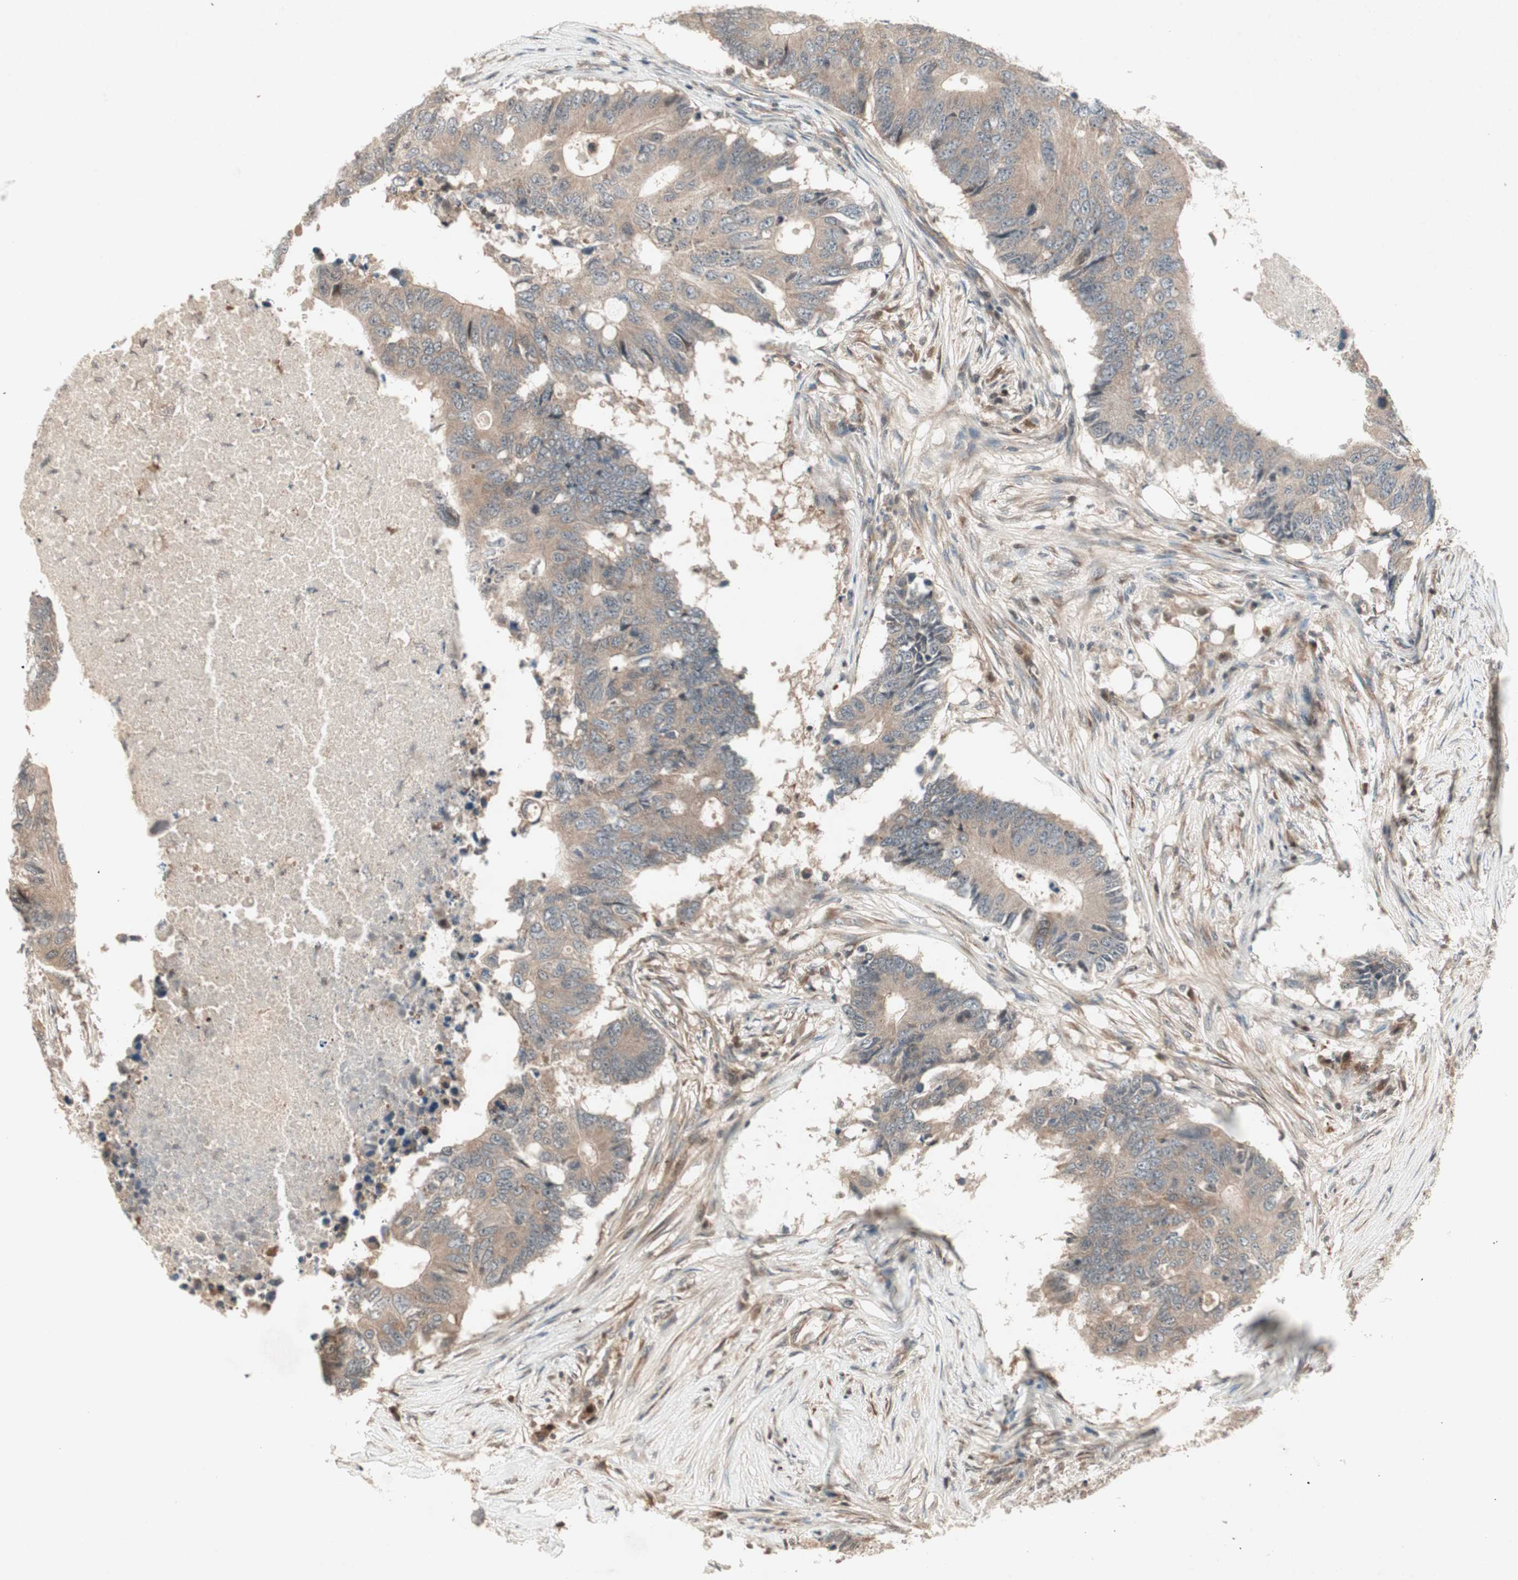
{"staining": {"intensity": "weak", "quantity": "<25%", "location": "cytoplasmic/membranous"}, "tissue": "colorectal cancer", "cell_type": "Tumor cells", "image_type": "cancer", "snomed": [{"axis": "morphology", "description": "Adenocarcinoma, NOS"}, {"axis": "topography", "description": "Colon"}], "caption": "A micrograph of human colorectal cancer is negative for staining in tumor cells. (DAB (3,3'-diaminobenzidine) IHC, high magnification).", "gene": "IRS1", "patient": {"sex": "male", "age": 71}}